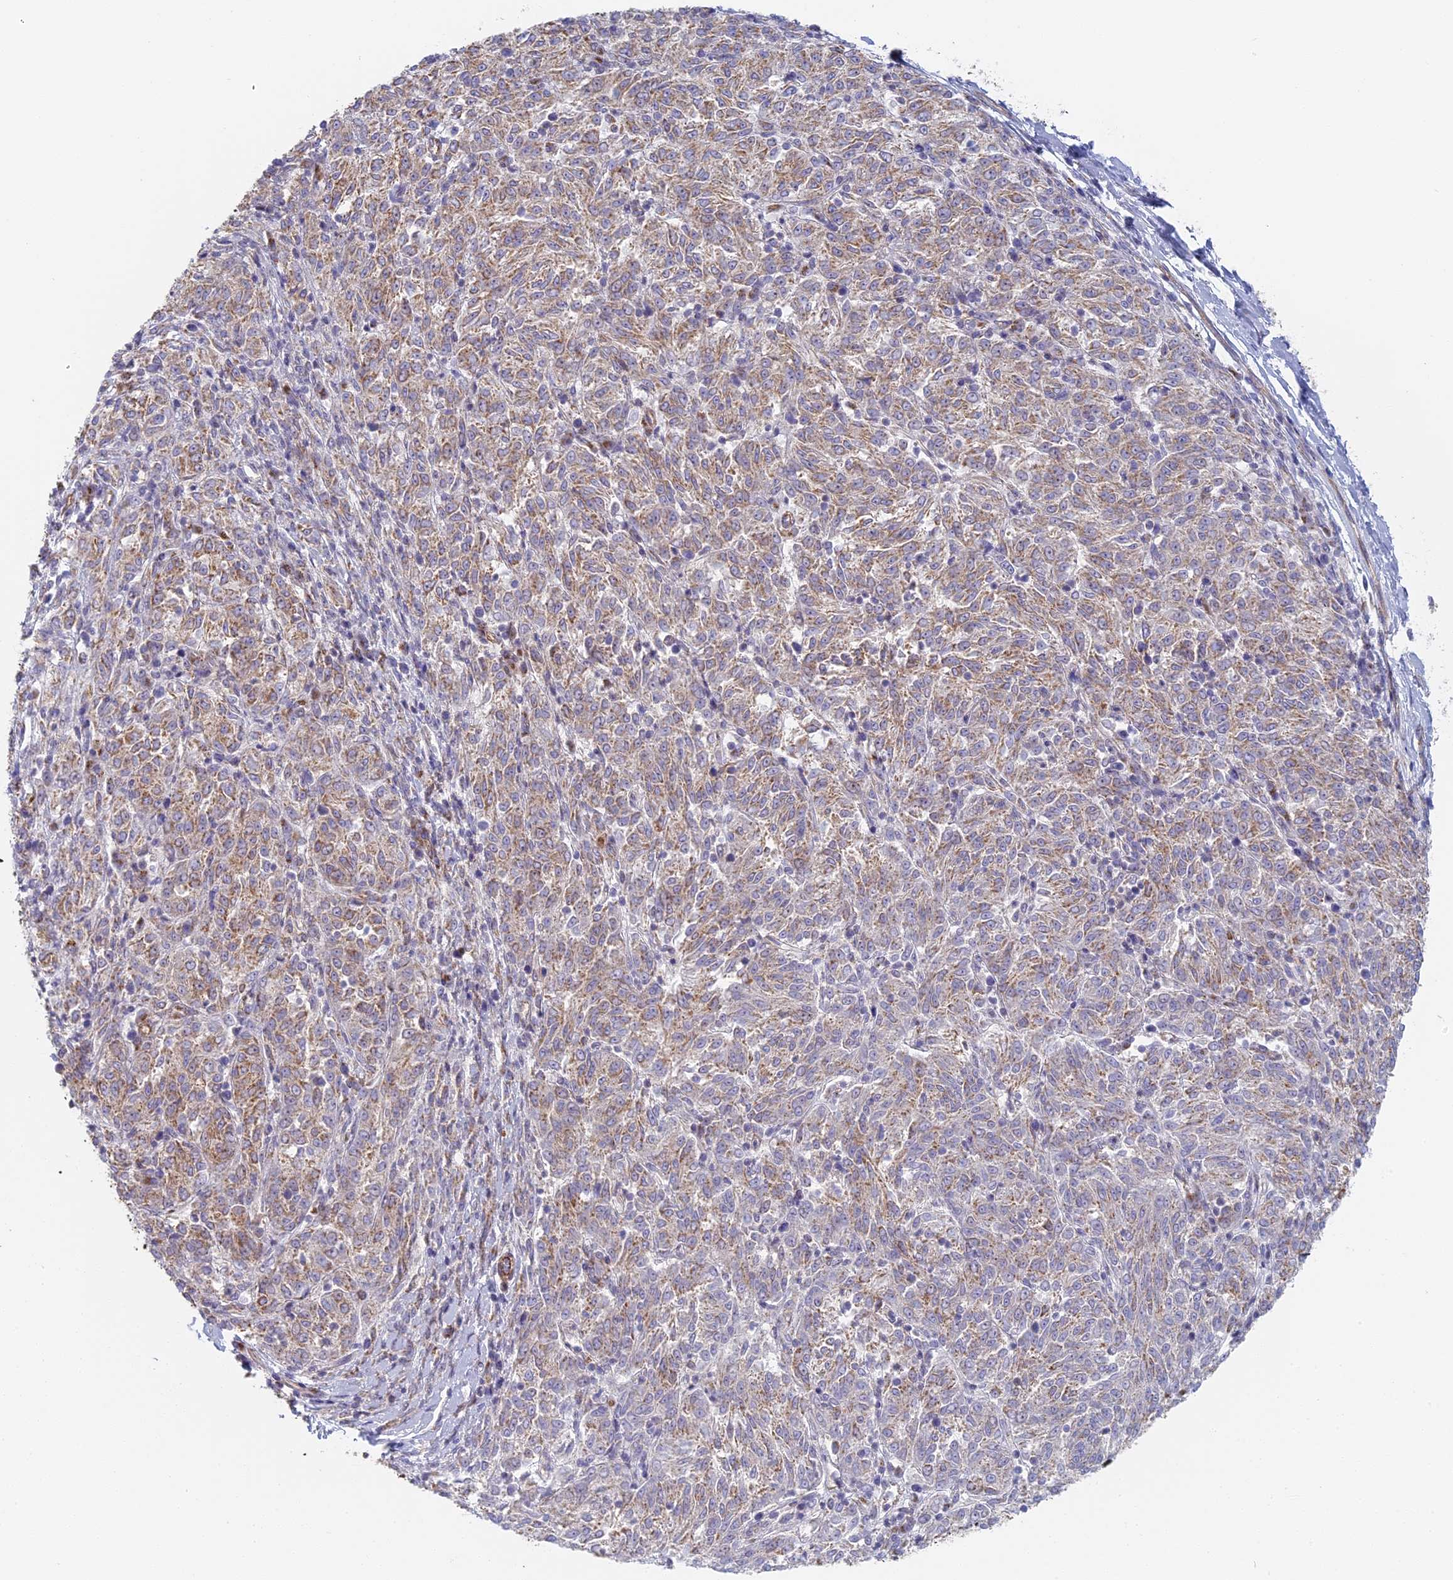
{"staining": {"intensity": "moderate", "quantity": "25%-75%", "location": "cytoplasmic/membranous"}, "tissue": "melanoma", "cell_type": "Tumor cells", "image_type": "cancer", "snomed": [{"axis": "morphology", "description": "Malignant melanoma, NOS"}, {"axis": "topography", "description": "Skin"}], "caption": "Approximately 25%-75% of tumor cells in human melanoma show moderate cytoplasmic/membranous protein staining as visualized by brown immunohistochemical staining.", "gene": "DDA1", "patient": {"sex": "female", "age": 72}}